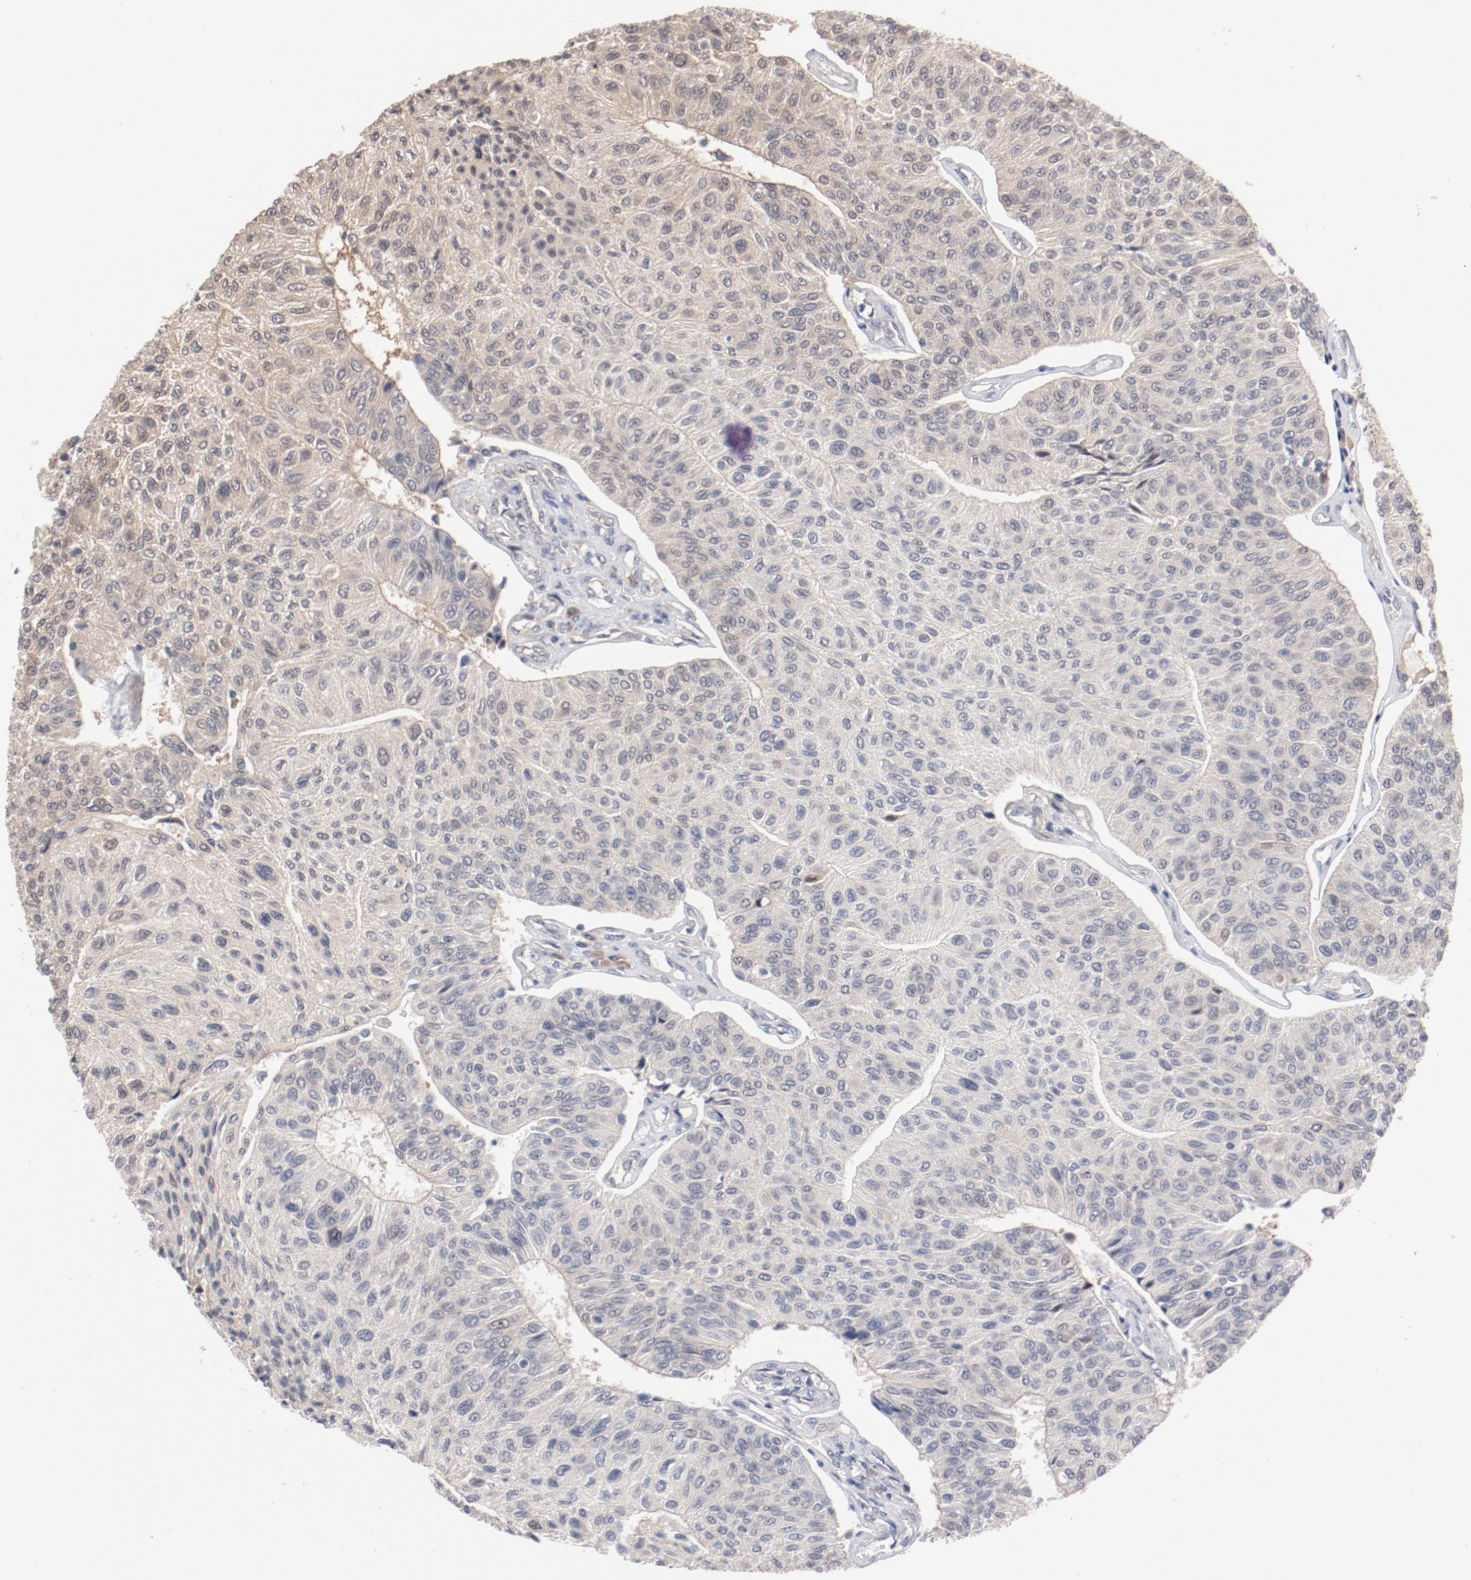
{"staining": {"intensity": "negative", "quantity": "none", "location": "none"}, "tissue": "urothelial cancer", "cell_type": "Tumor cells", "image_type": "cancer", "snomed": [{"axis": "morphology", "description": "Urothelial carcinoma, High grade"}, {"axis": "topography", "description": "Urinary bladder"}], "caption": "Tumor cells show no significant positivity in urothelial cancer.", "gene": "PITPNM2", "patient": {"sex": "male", "age": 66}}